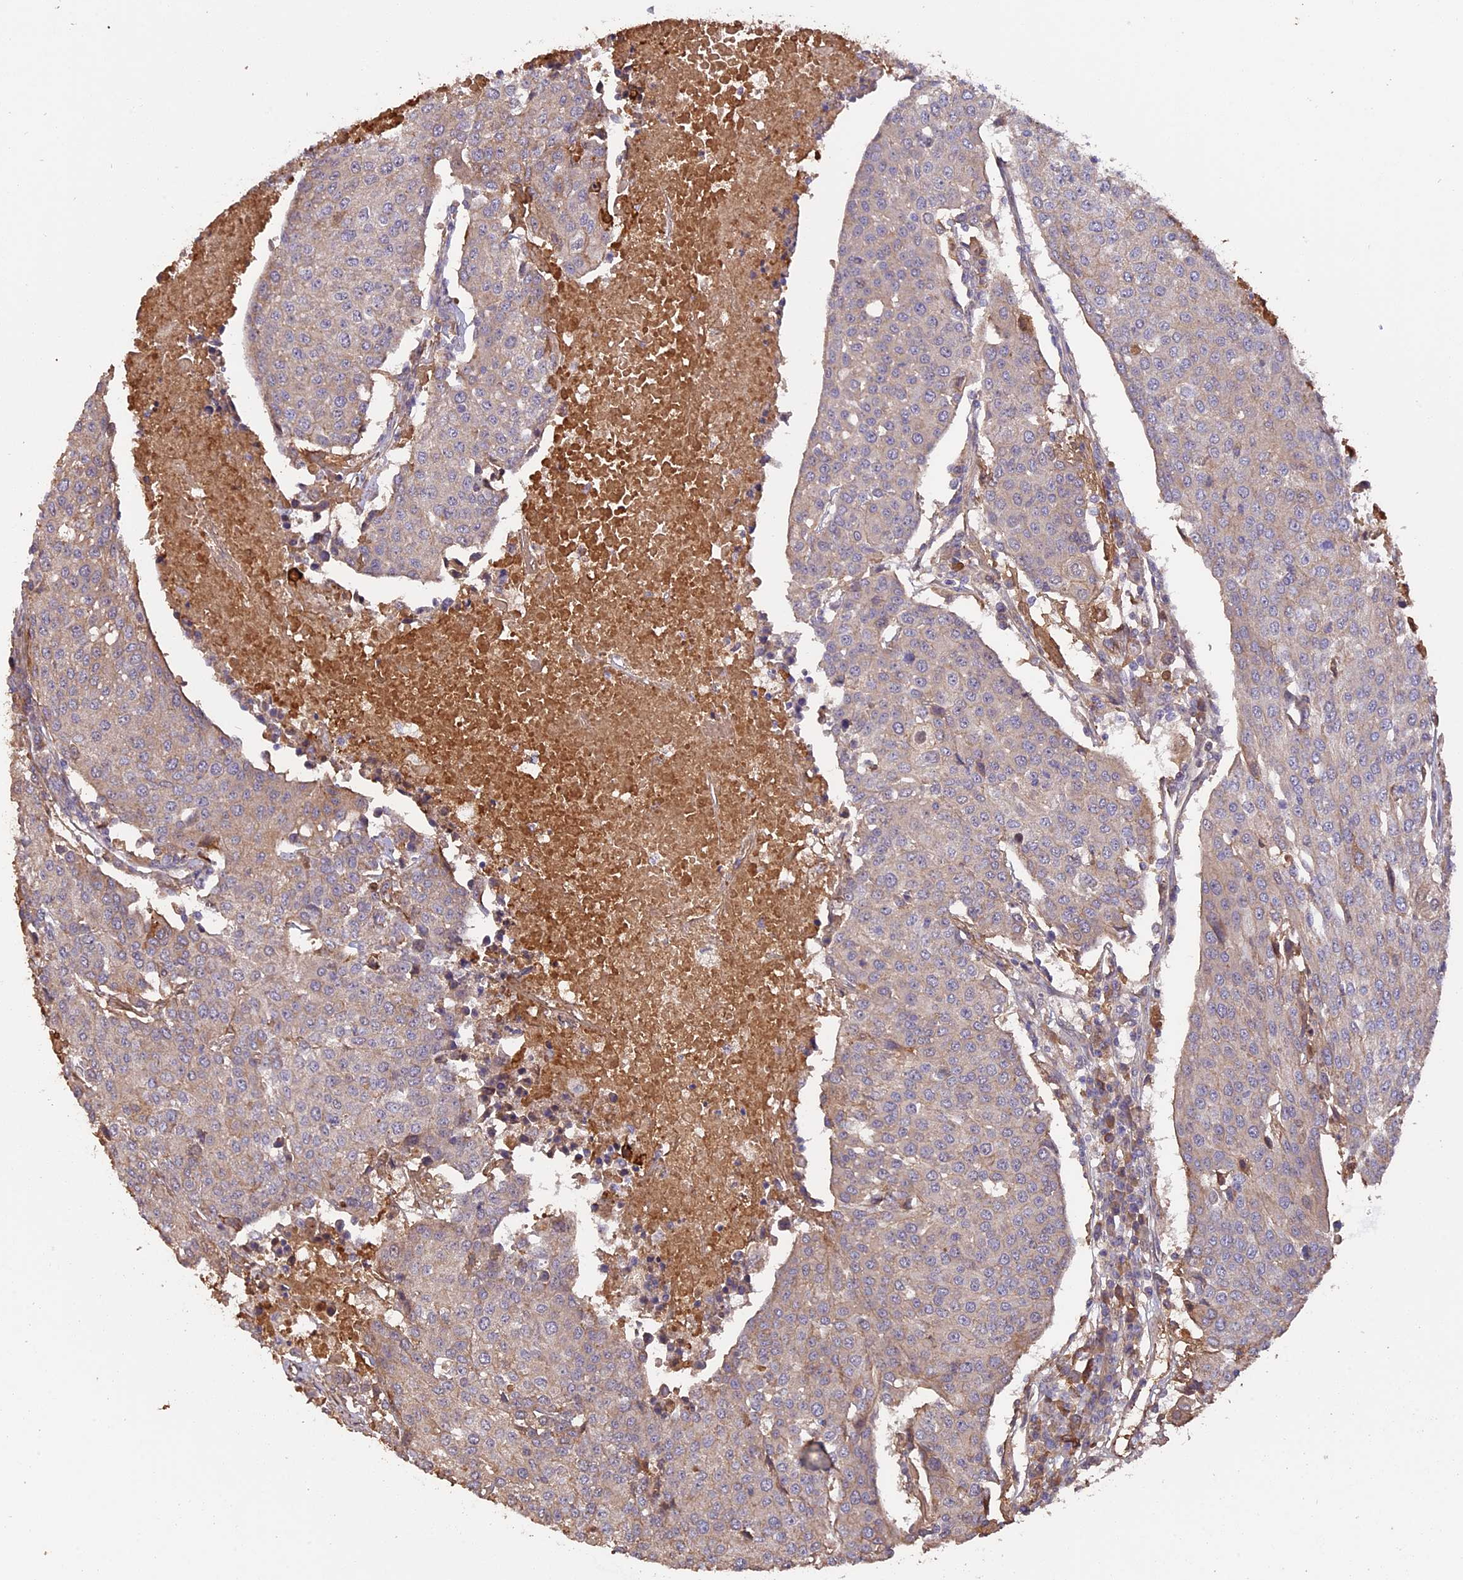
{"staining": {"intensity": "moderate", "quantity": "<25%", "location": "cytoplasmic/membranous,nuclear"}, "tissue": "urothelial cancer", "cell_type": "Tumor cells", "image_type": "cancer", "snomed": [{"axis": "morphology", "description": "Urothelial carcinoma, High grade"}, {"axis": "topography", "description": "Urinary bladder"}], "caption": "A brown stain highlights moderate cytoplasmic/membranous and nuclear positivity of a protein in human high-grade urothelial carcinoma tumor cells. (DAB IHC with brightfield microscopy, high magnification).", "gene": "RASAL1", "patient": {"sex": "female", "age": 85}}